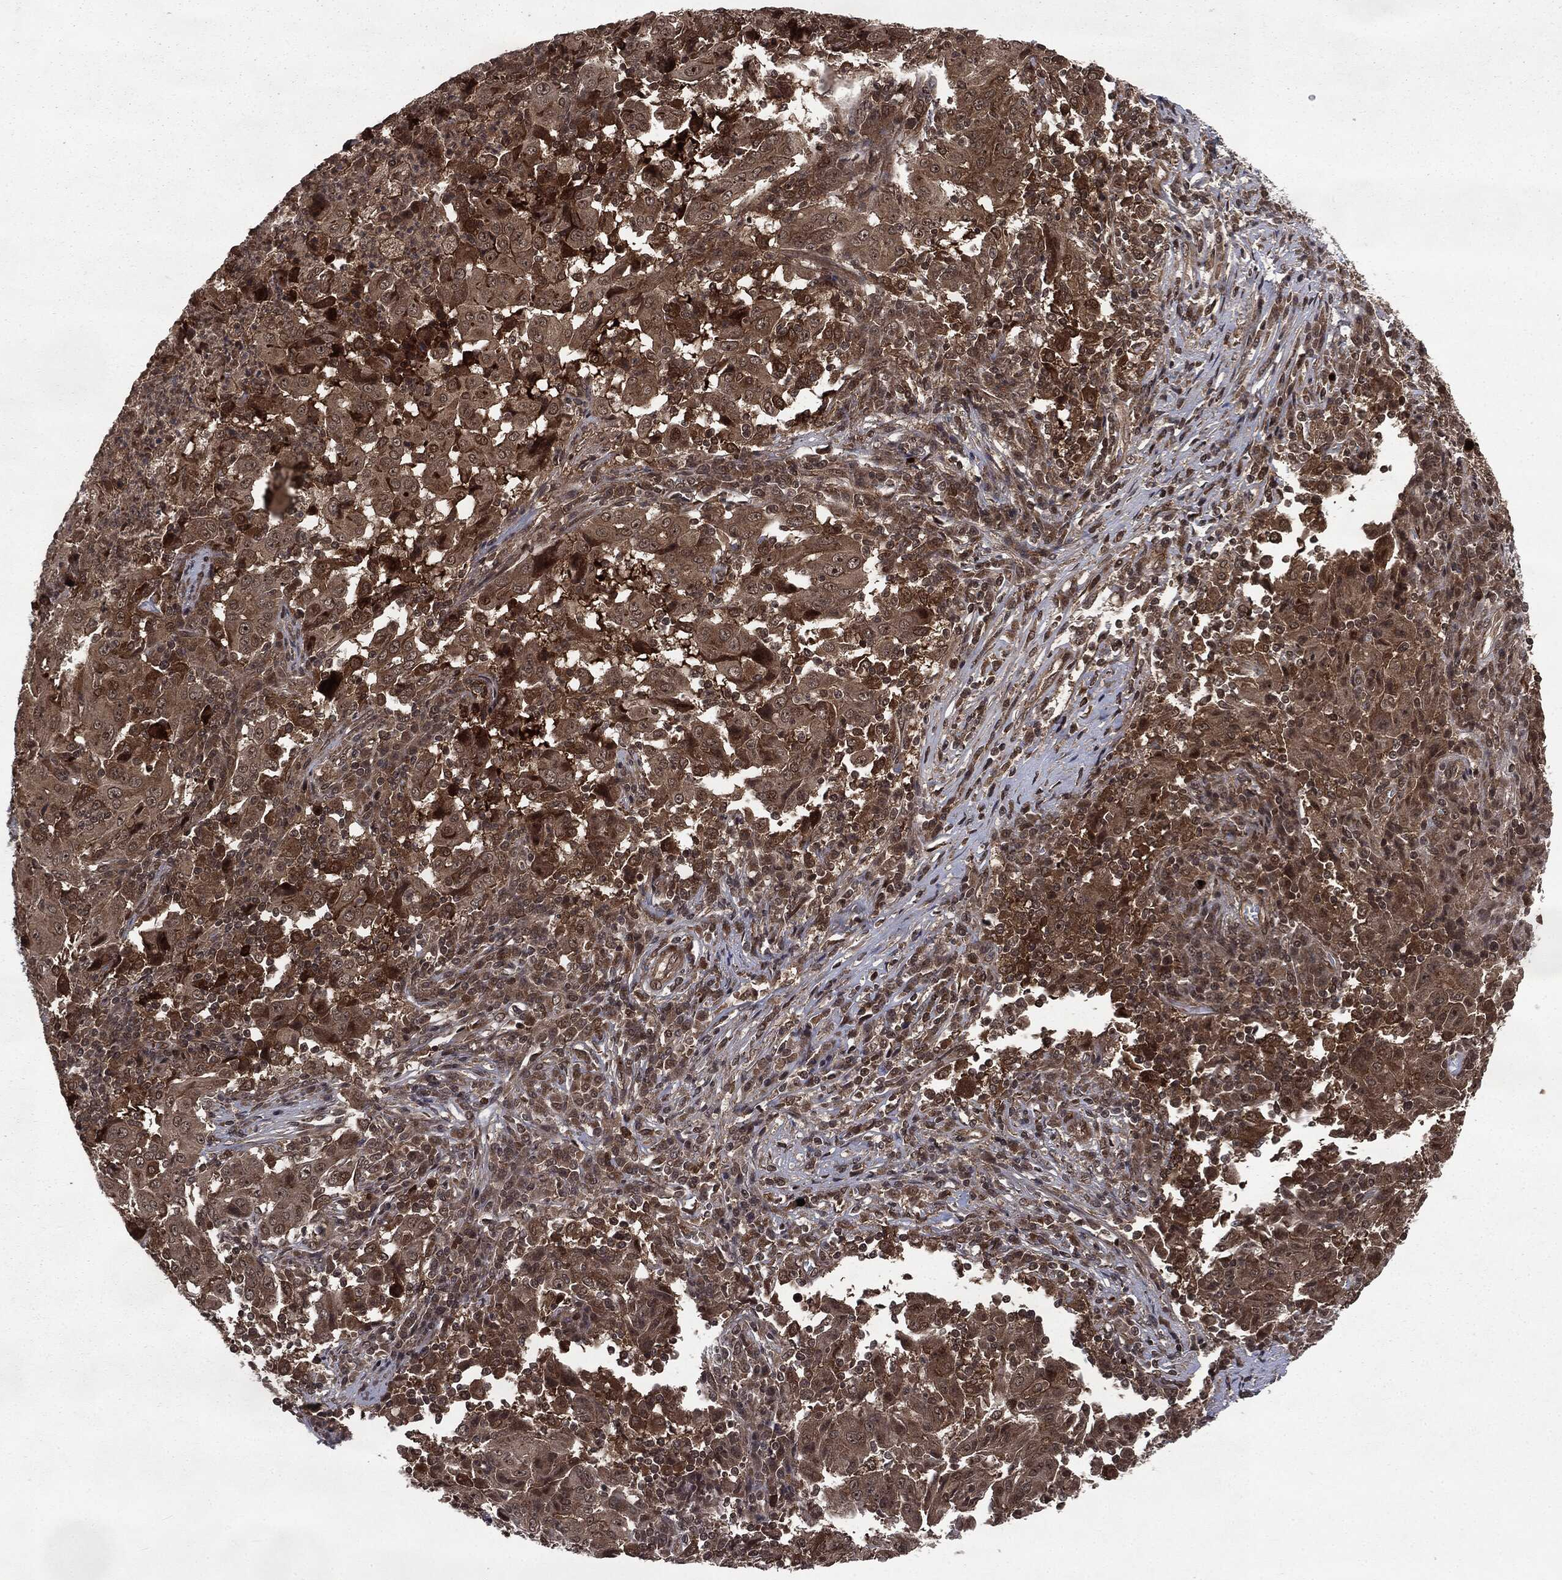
{"staining": {"intensity": "strong", "quantity": ">75%", "location": "cytoplasmic/membranous,nuclear"}, "tissue": "pancreatic cancer", "cell_type": "Tumor cells", "image_type": "cancer", "snomed": [{"axis": "morphology", "description": "Adenocarcinoma, NOS"}, {"axis": "topography", "description": "Pancreas"}], "caption": "Tumor cells show high levels of strong cytoplasmic/membranous and nuclear expression in approximately >75% of cells in human adenocarcinoma (pancreatic).", "gene": "STAU2", "patient": {"sex": "male", "age": 63}}